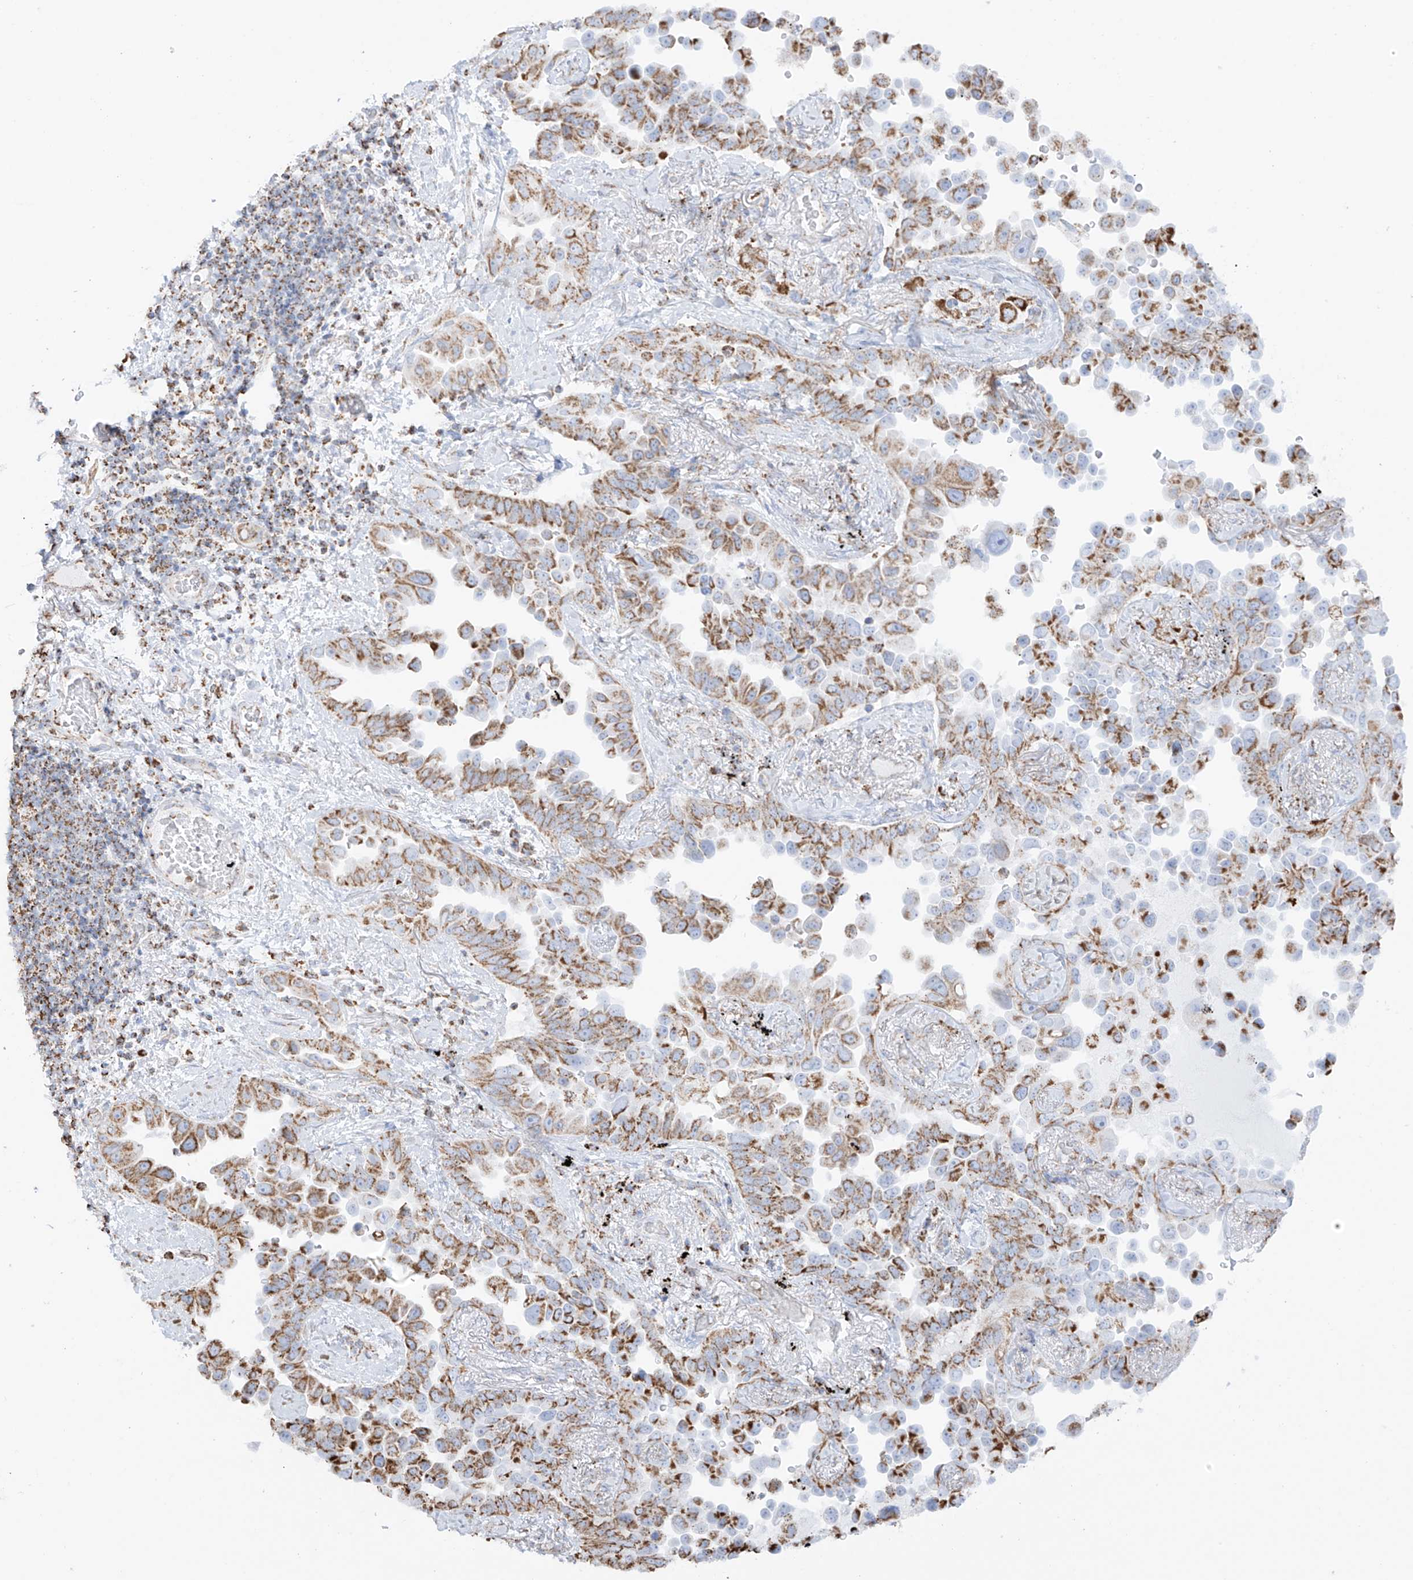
{"staining": {"intensity": "moderate", "quantity": ">75%", "location": "cytoplasmic/membranous"}, "tissue": "lung cancer", "cell_type": "Tumor cells", "image_type": "cancer", "snomed": [{"axis": "morphology", "description": "Adenocarcinoma, NOS"}, {"axis": "topography", "description": "Lung"}], "caption": "Adenocarcinoma (lung) tissue reveals moderate cytoplasmic/membranous staining in approximately >75% of tumor cells, visualized by immunohistochemistry.", "gene": "XKR3", "patient": {"sex": "female", "age": 67}}